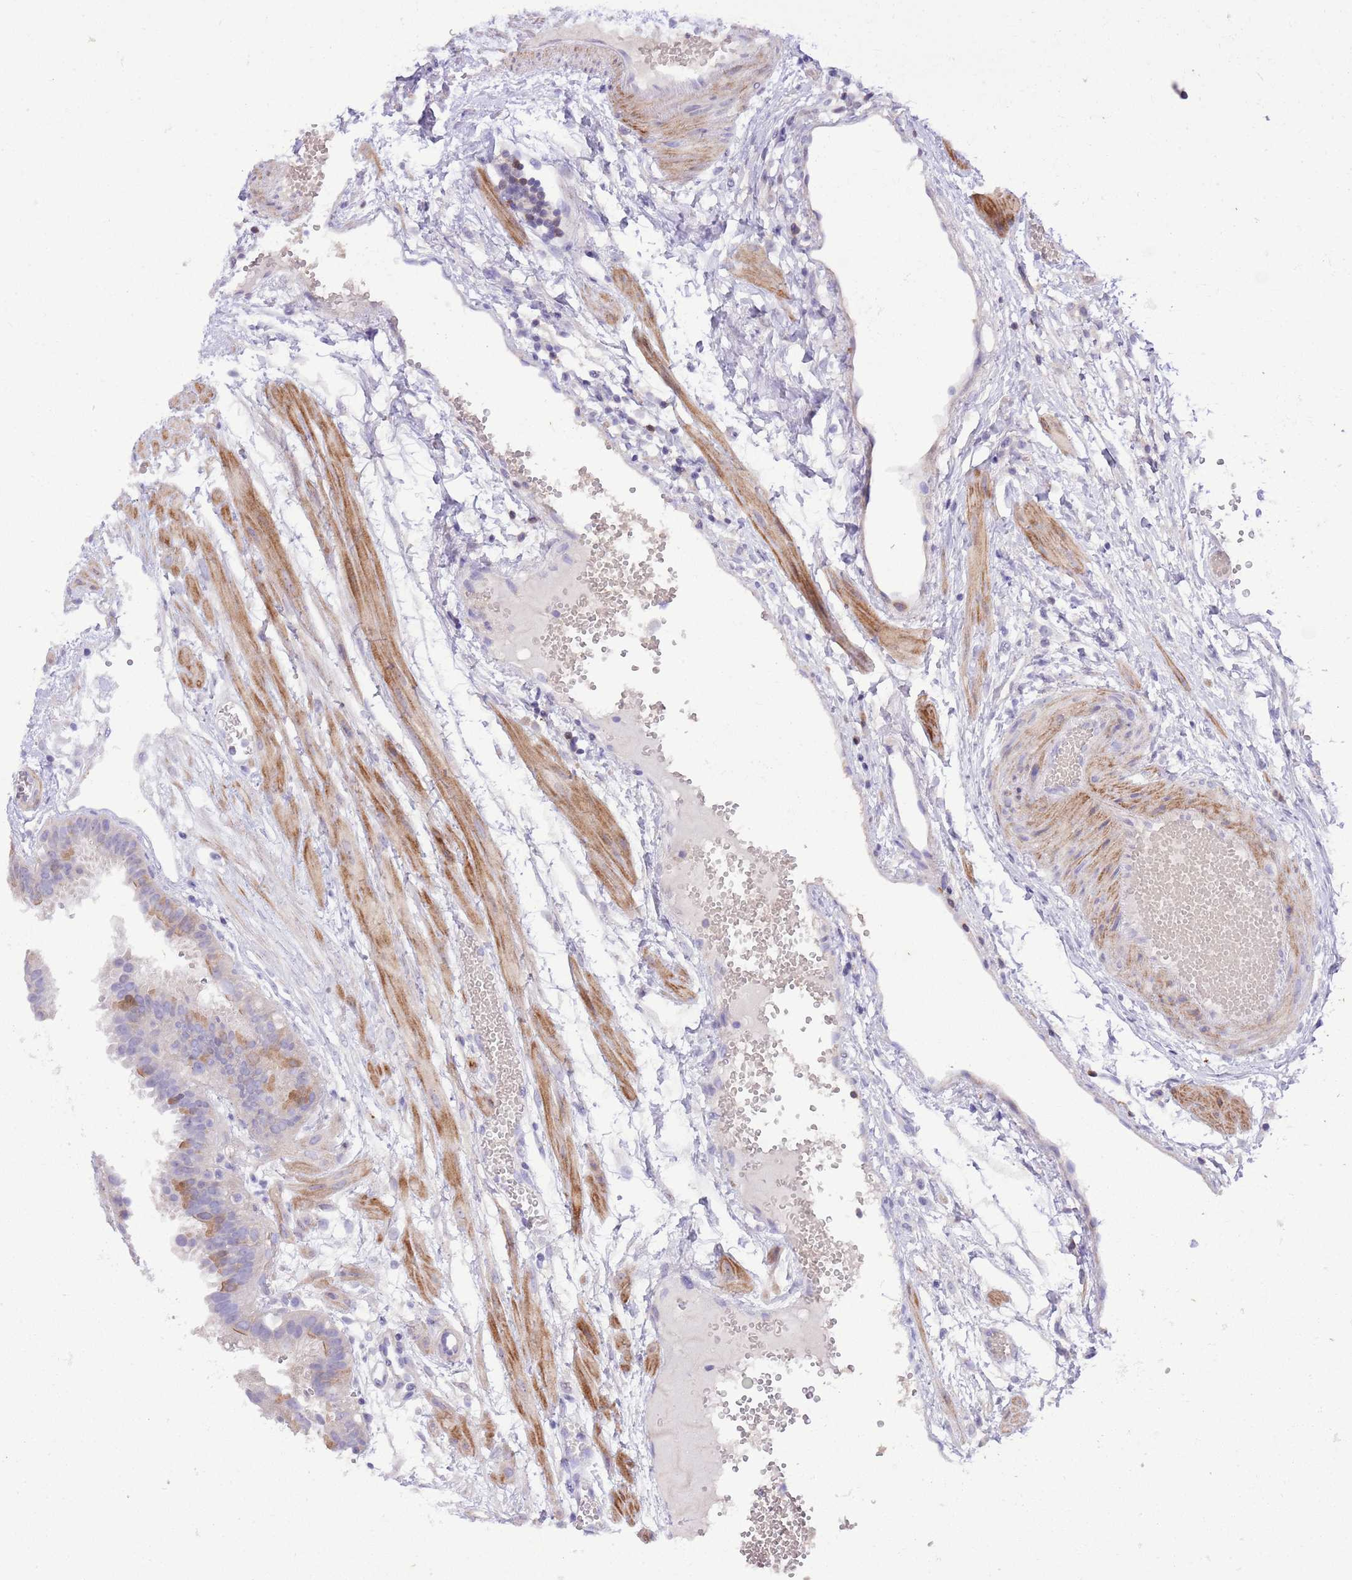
{"staining": {"intensity": "moderate", "quantity": "25%-75%", "location": "cytoplasmic/membranous"}, "tissue": "fallopian tube", "cell_type": "Glandular cells", "image_type": "normal", "snomed": [{"axis": "morphology", "description": "Normal tissue, NOS"}, {"axis": "topography", "description": "Fallopian tube"}], "caption": "Moderate cytoplasmic/membranous expression for a protein is seen in about 25%-75% of glandular cells of normal fallopian tube using IHC.", "gene": "PRR32", "patient": {"sex": "female", "age": 37}}